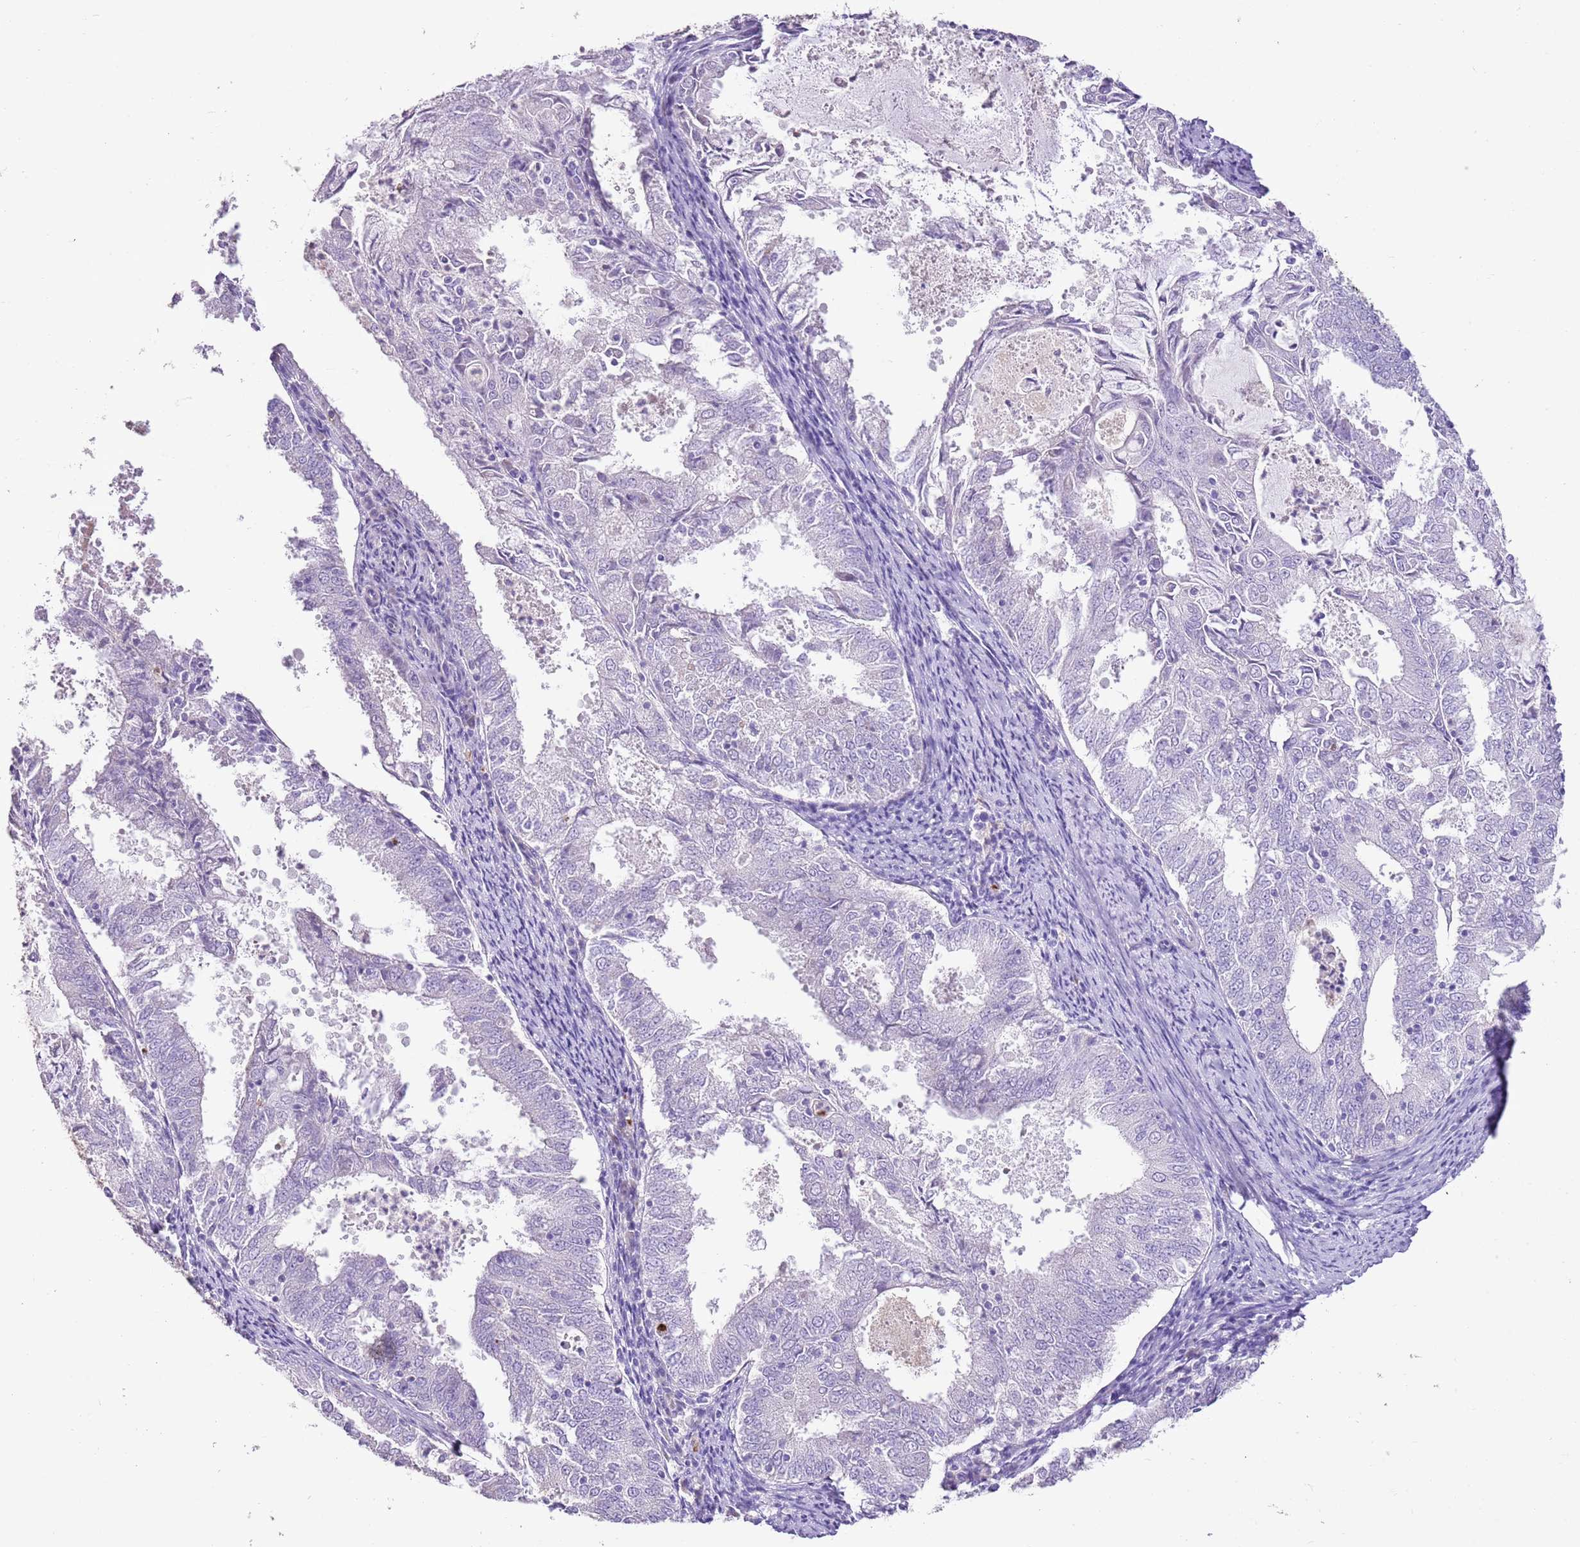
{"staining": {"intensity": "negative", "quantity": "none", "location": "none"}, "tissue": "endometrial cancer", "cell_type": "Tumor cells", "image_type": "cancer", "snomed": [{"axis": "morphology", "description": "Adenocarcinoma, NOS"}, {"axis": "topography", "description": "Endometrium"}], "caption": "Immunohistochemistry image of neoplastic tissue: human endometrial cancer stained with DAB (3,3'-diaminobenzidine) displays no significant protein expression in tumor cells.", "gene": "XPO7", "patient": {"sex": "female", "age": 57}}